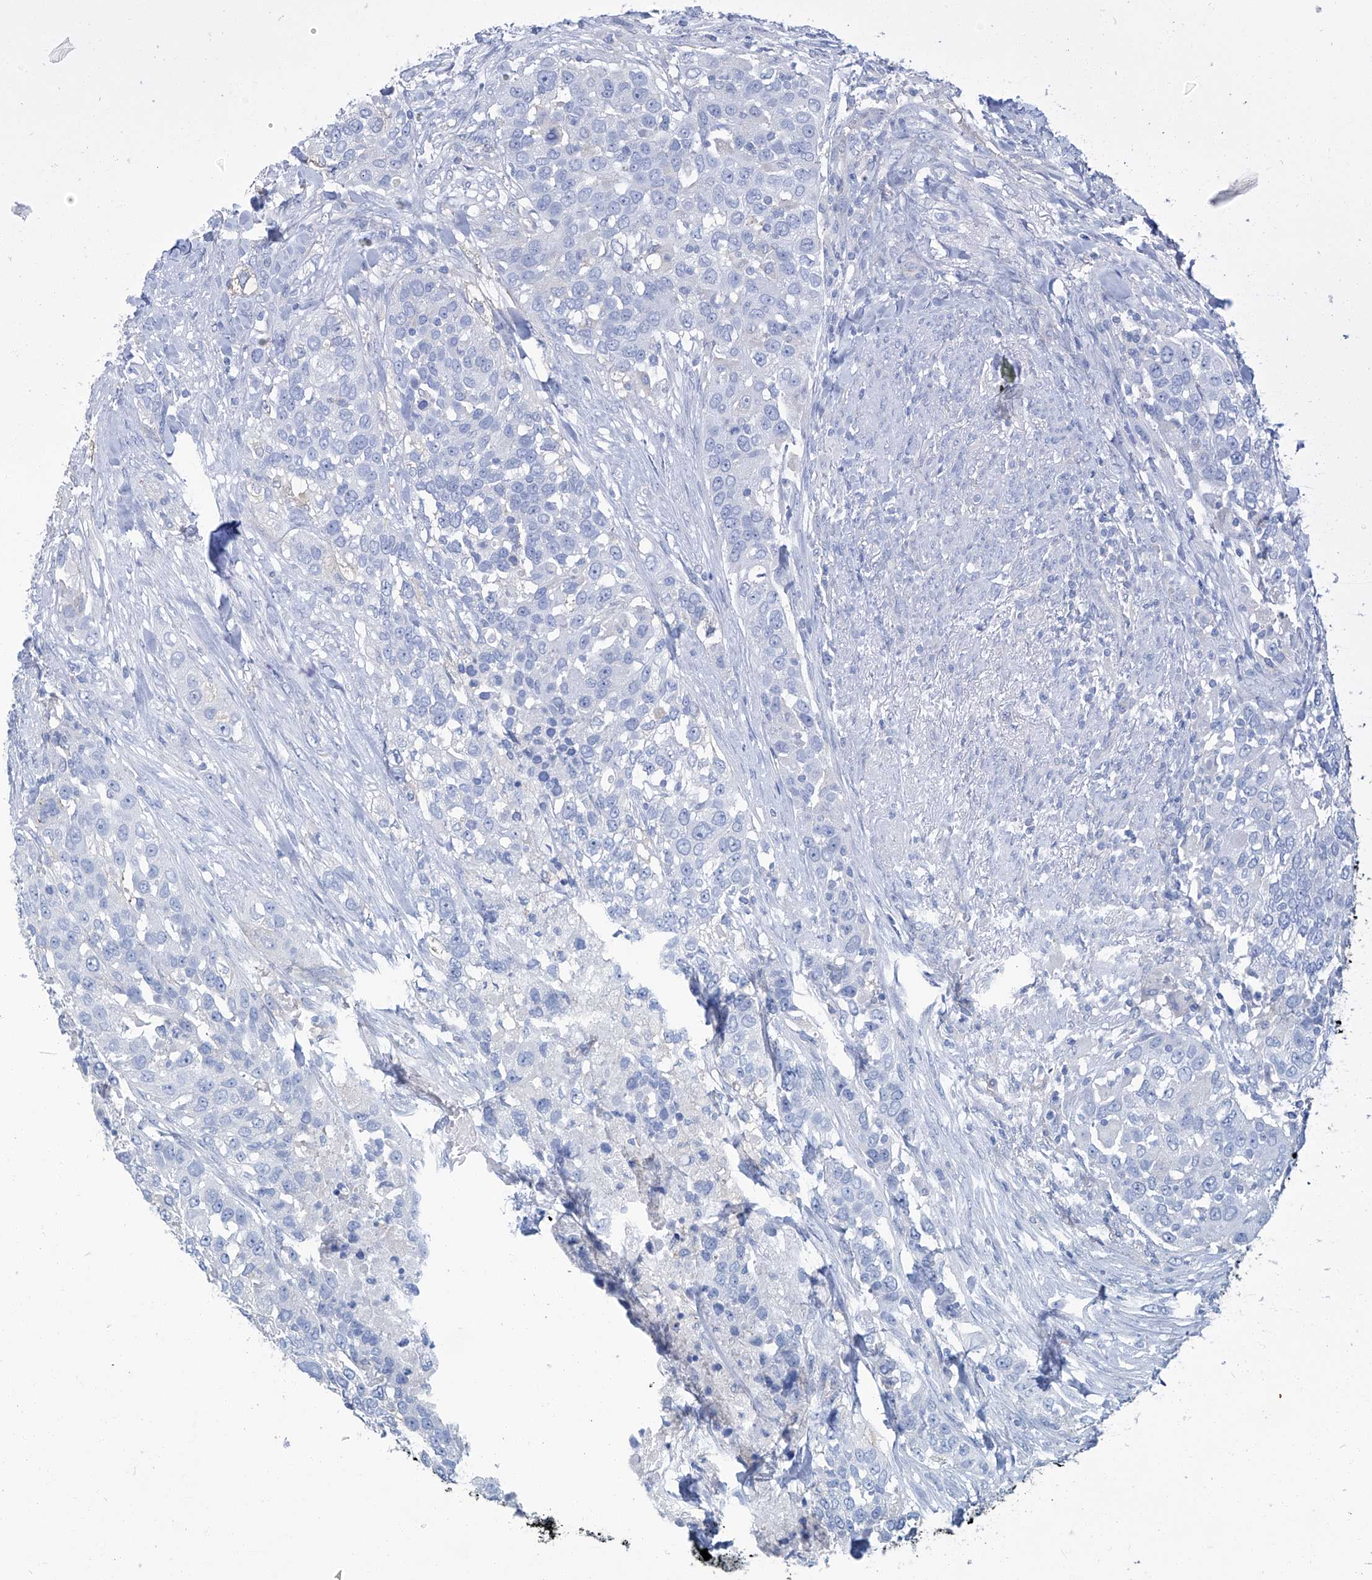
{"staining": {"intensity": "negative", "quantity": "none", "location": "none"}, "tissue": "urothelial cancer", "cell_type": "Tumor cells", "image_type": "cancer", "snomed": [{"axis": "morphology", "description": "Urothelial carcinoma, High grade"}, {"axis": "topography", "description": "Urinary bladder"}], "caption": "This is an immunohistochemistry histopathology image of human high-grade urothelial carcinoma. There is no expression in tumor cells.", "gene": "PFKL", "patient": {"sex": "female", "age": 80}}